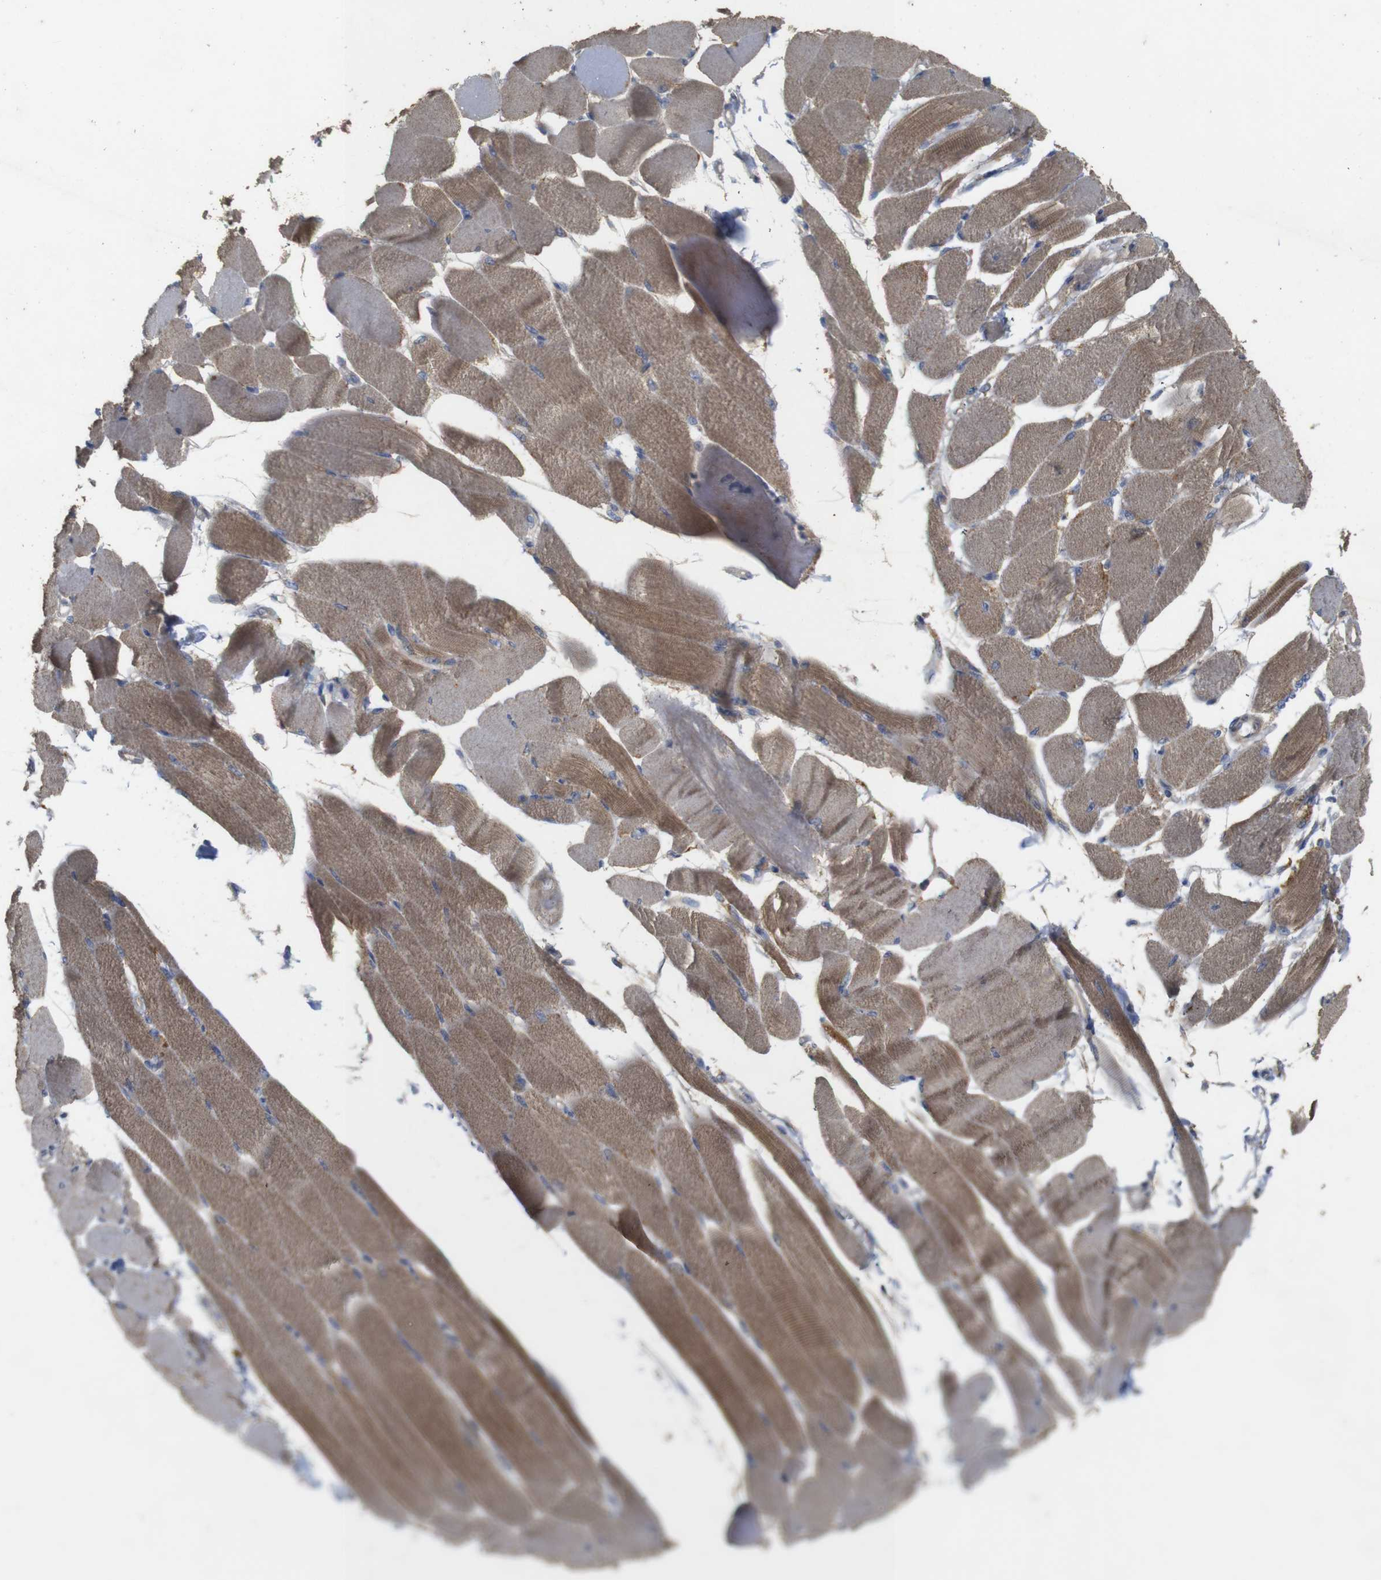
{"staining": {"intensity": "moderate", "quantity": ">75%", "location": "cytoplasmic/membranous"}, "tissue": "skeletal muscle", "cell_type": "Myocytes", "image_type": "normal", "snomed": [{"axis": "morphology", "description": "Normal tissue, NOS"}, {"axis": "topography", "description": "Skeletal muscle"}, {"axis": "topography", "description": "Peripheral nerve tissue"}], "caption": "Immunohistochemical staining of benign skeletal muscle demonstrates medium levels of moderate cytoplasmic/membranous positivity in approximately >75% of myocytes.", "gene": "KCNS3", "patient": {"sex": "female", "age": 84}}